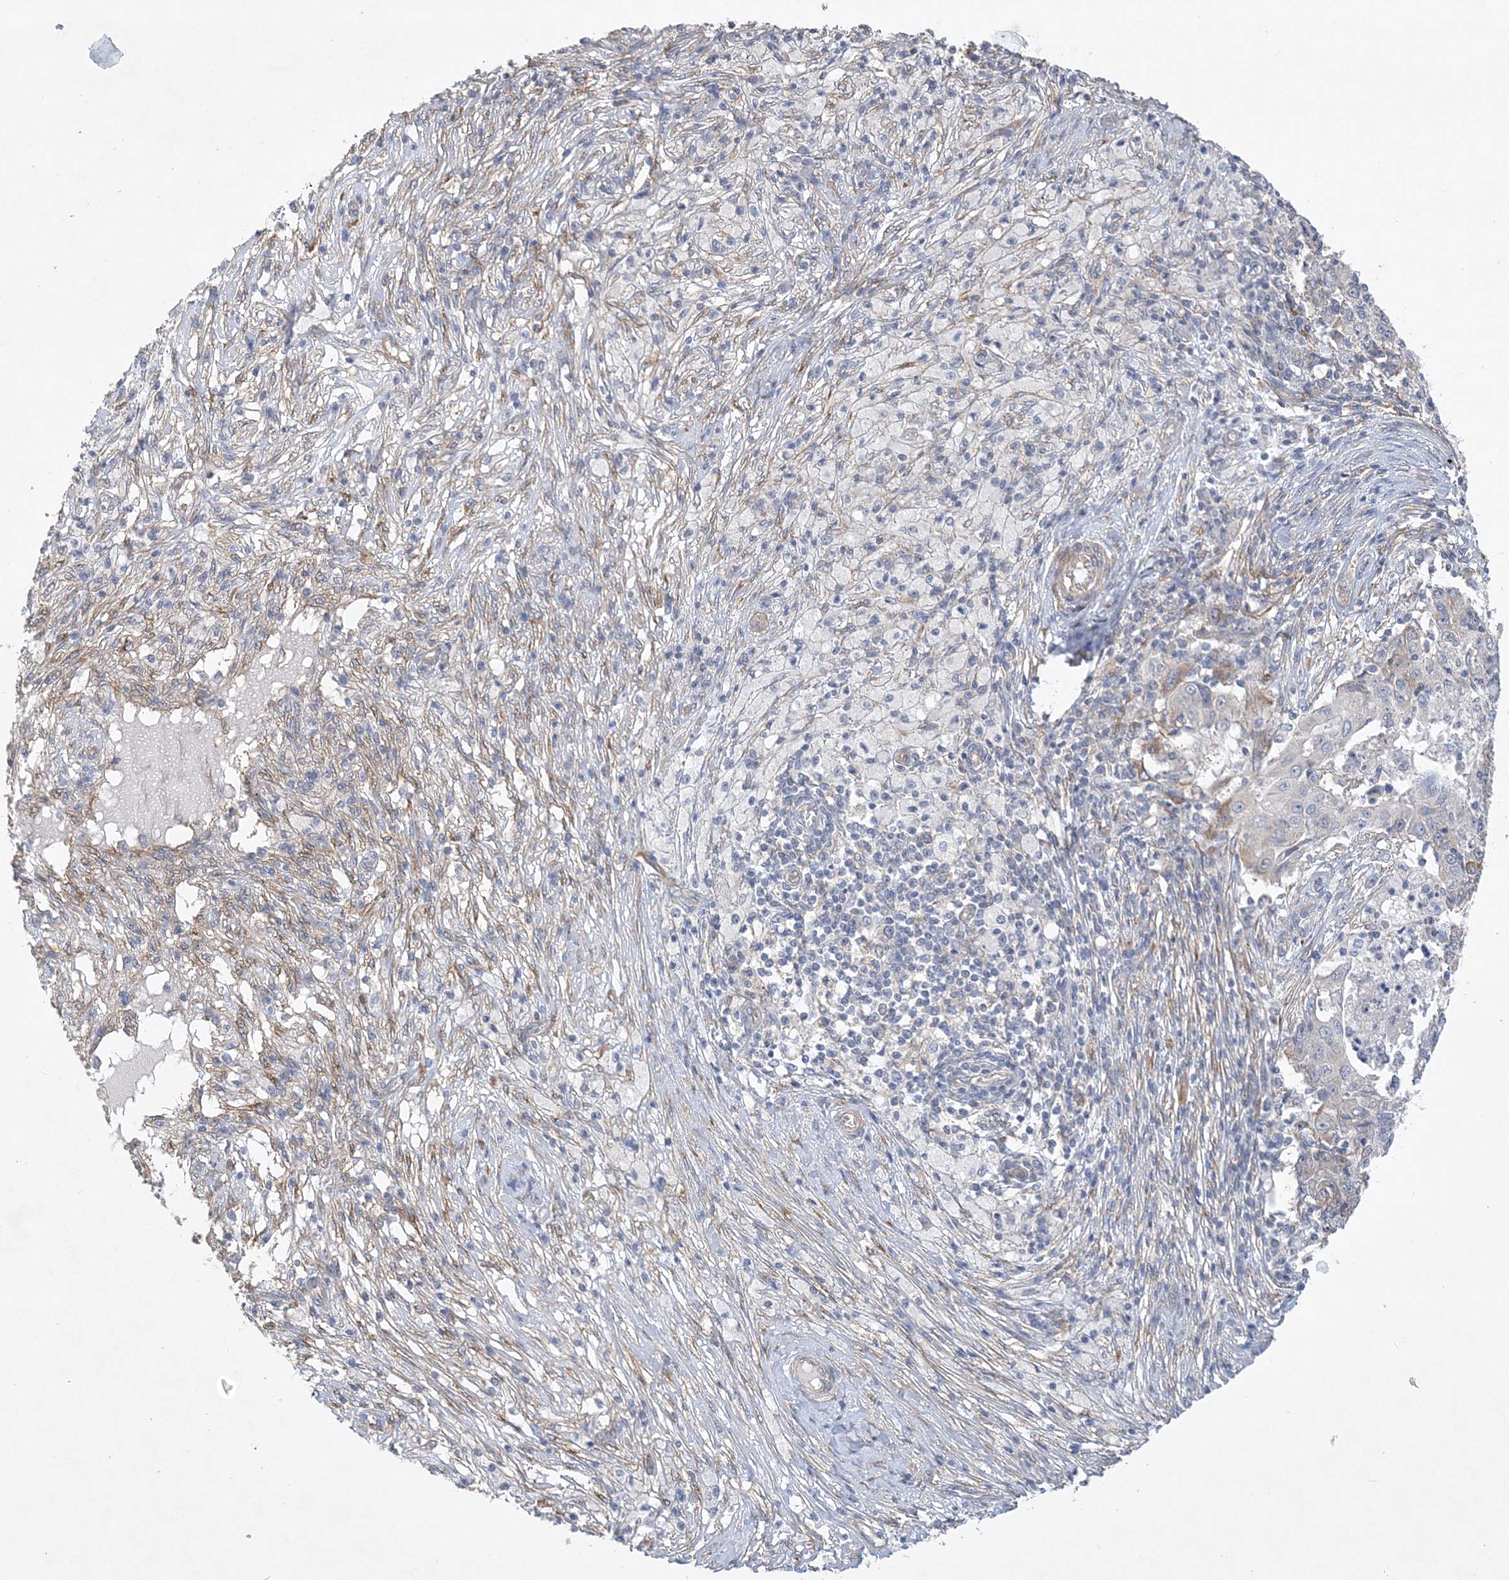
{"staining": {"intensity": "weak", "quantity": "25%-75%", "location": "cytoplasmic/membranous"}, "tissue": "ovarian cancer", "cell_type": "Tumor cells", "image_type": "cancer", "snomed": [{"axis": "morphology", "description": "Carcinoma, endometroid"}, {"axis": "topography", "description": "Ovary"}], "caption": "Endometroid carcinoma (ovarian) tissue demonstrates weak cytoplasmic/membranous staining in about 25%-75% of tumor cells, visualized by immunohistochemistry.", "gene": "MAP4K5", "patient": {"sex": "female", "age": 42}}